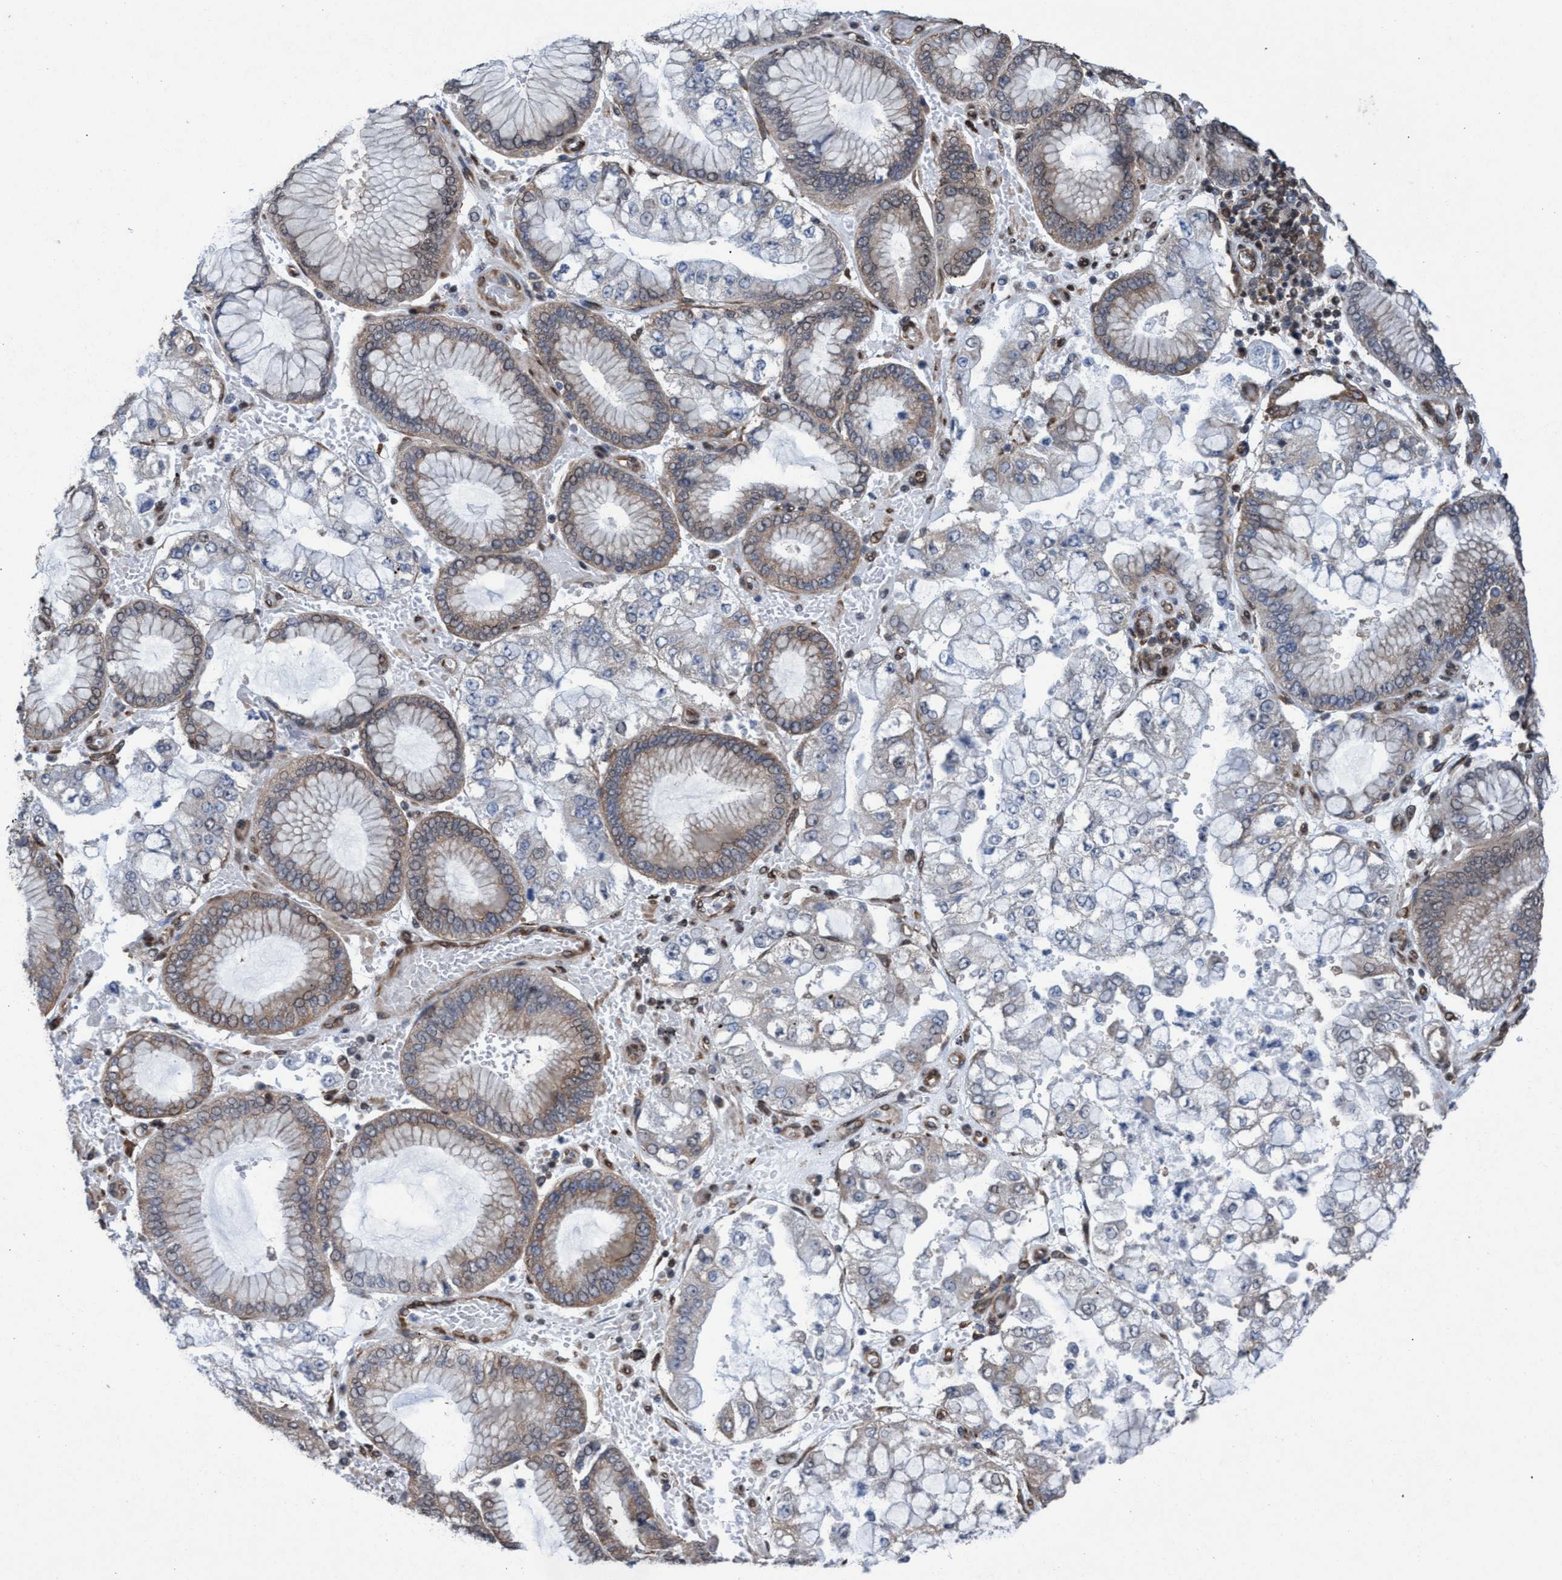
{"staining": {"intensity": "weak", "quantity": "25%-75%", "location": "cytoplasmic/membranous"}, "tissue": "stomach cancer", "cell_type": "Tumor cells", "image_type": "cancer", "snomed": [{"axis": "morphology", "description": "Adenocarcinoma, NOS"}, {"axis": "topography", "description": "Stomach"}], "caption": "A high-resolution micrograph shows immunohistochemistry staining of stomach adenocarcinoma, which reveals weak cytoplasmic/membranous expression in approximately 25%-75% of tumor cells.", "gene": "METAP2", "patient": {"sex": "male", "age": 76}}